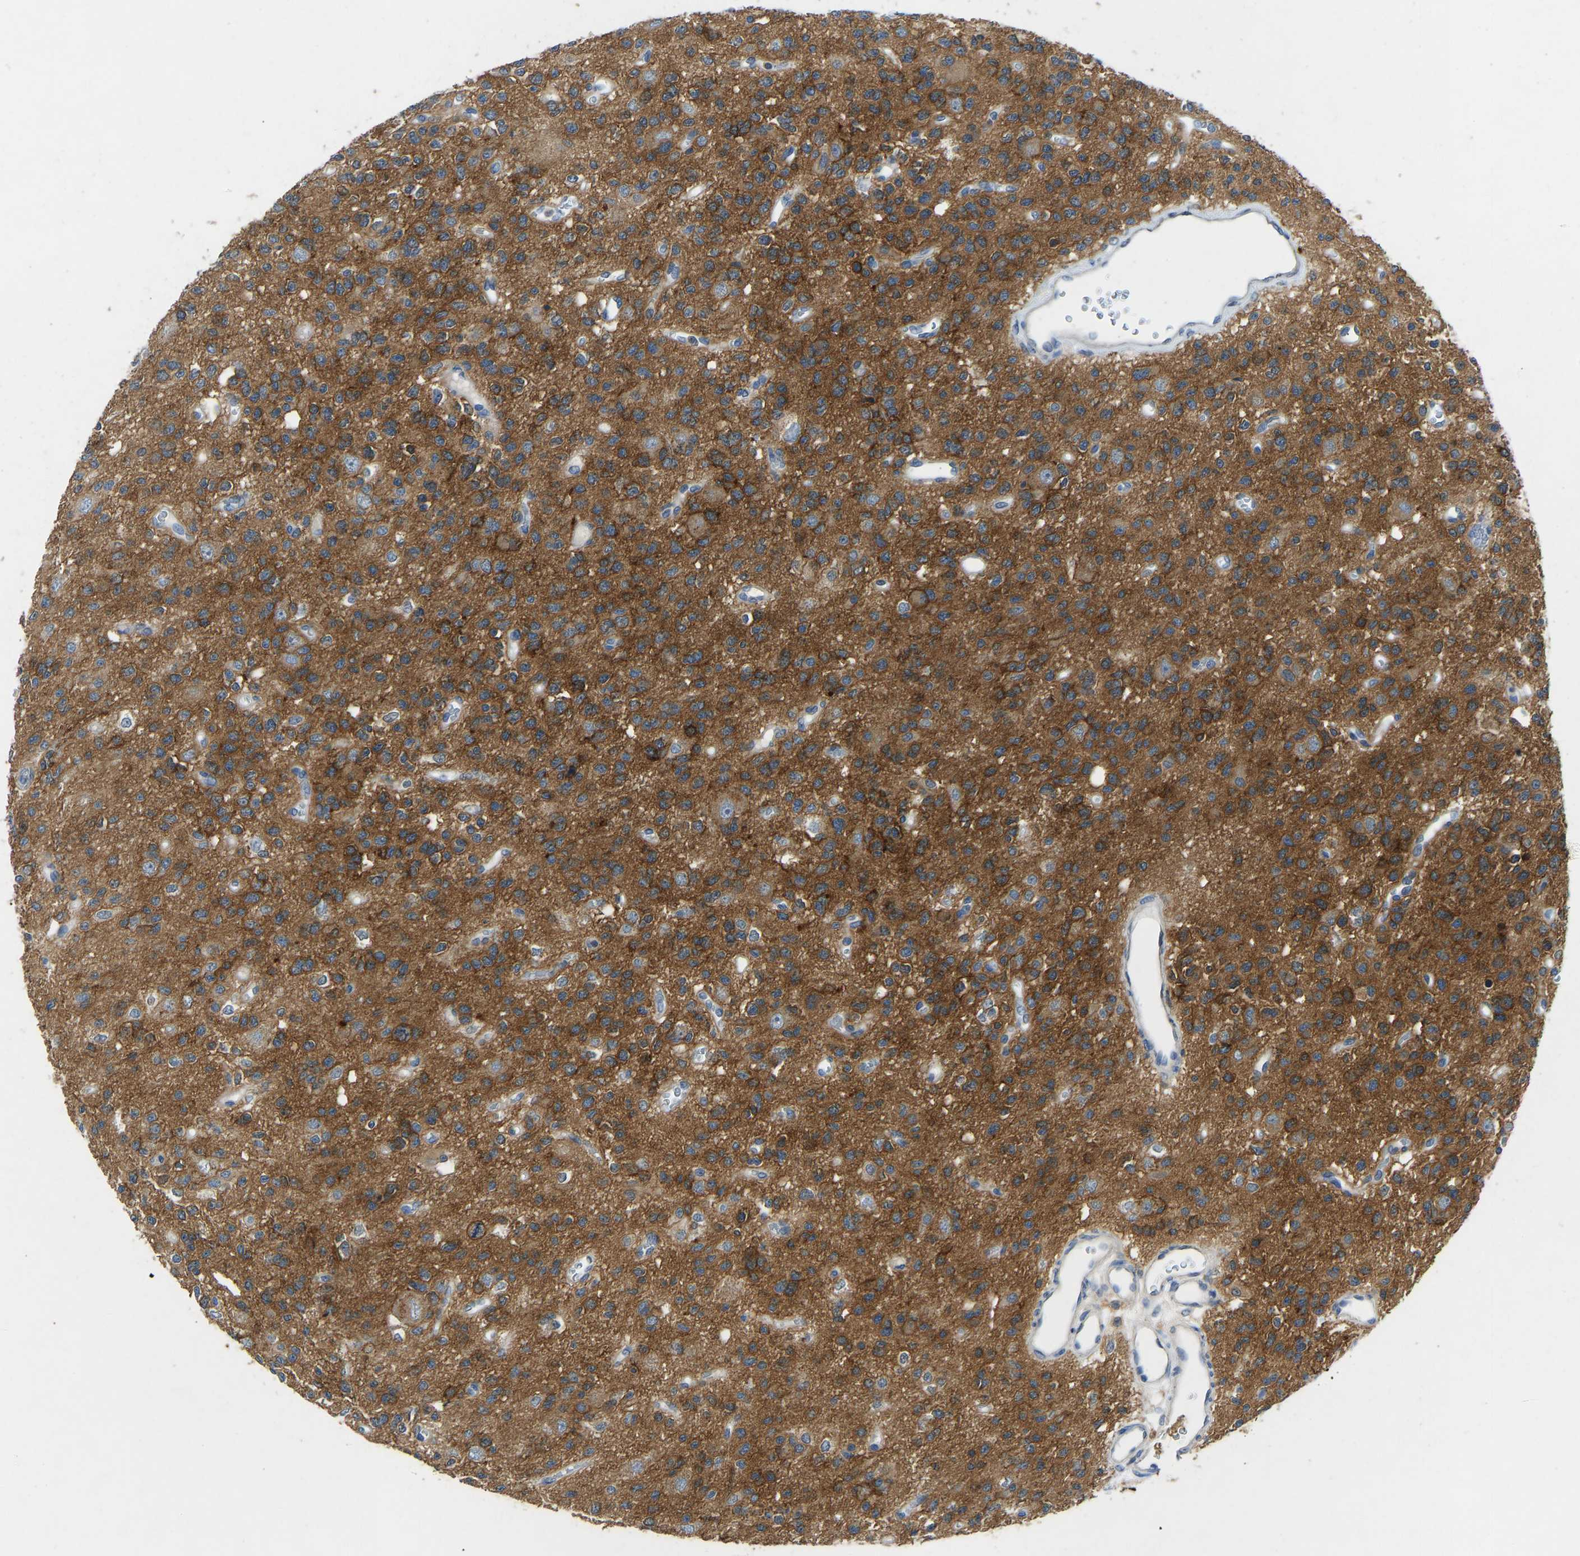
{"staining": {"intensity": "moderate", "quantity": "25%-75%", "location": "cytoplasmic/membranous"}, "tissue": "glioma", "cell_type": "Tumor cells", "image_type": "cancer", "snomed": [{"axis": "morphology", "description": "Glioma, malignant, Low grade"}, {"axis": "topography", "description": "Brain"}], "caption": "DAB (3,3'-diaminobenzidine) immunohistochemical staining of human malignant low-grade glioma demonstrates moderate cytoplasmic/membranous protein positivity in approximately 25%-75% of tumor cells. Using DAB (brown) and hematoxylin (blue) stains, captured at high magnification using brightfield microscopy.", "gene": "NDRG3", "patient": {"sex": "male", "age": 38}}